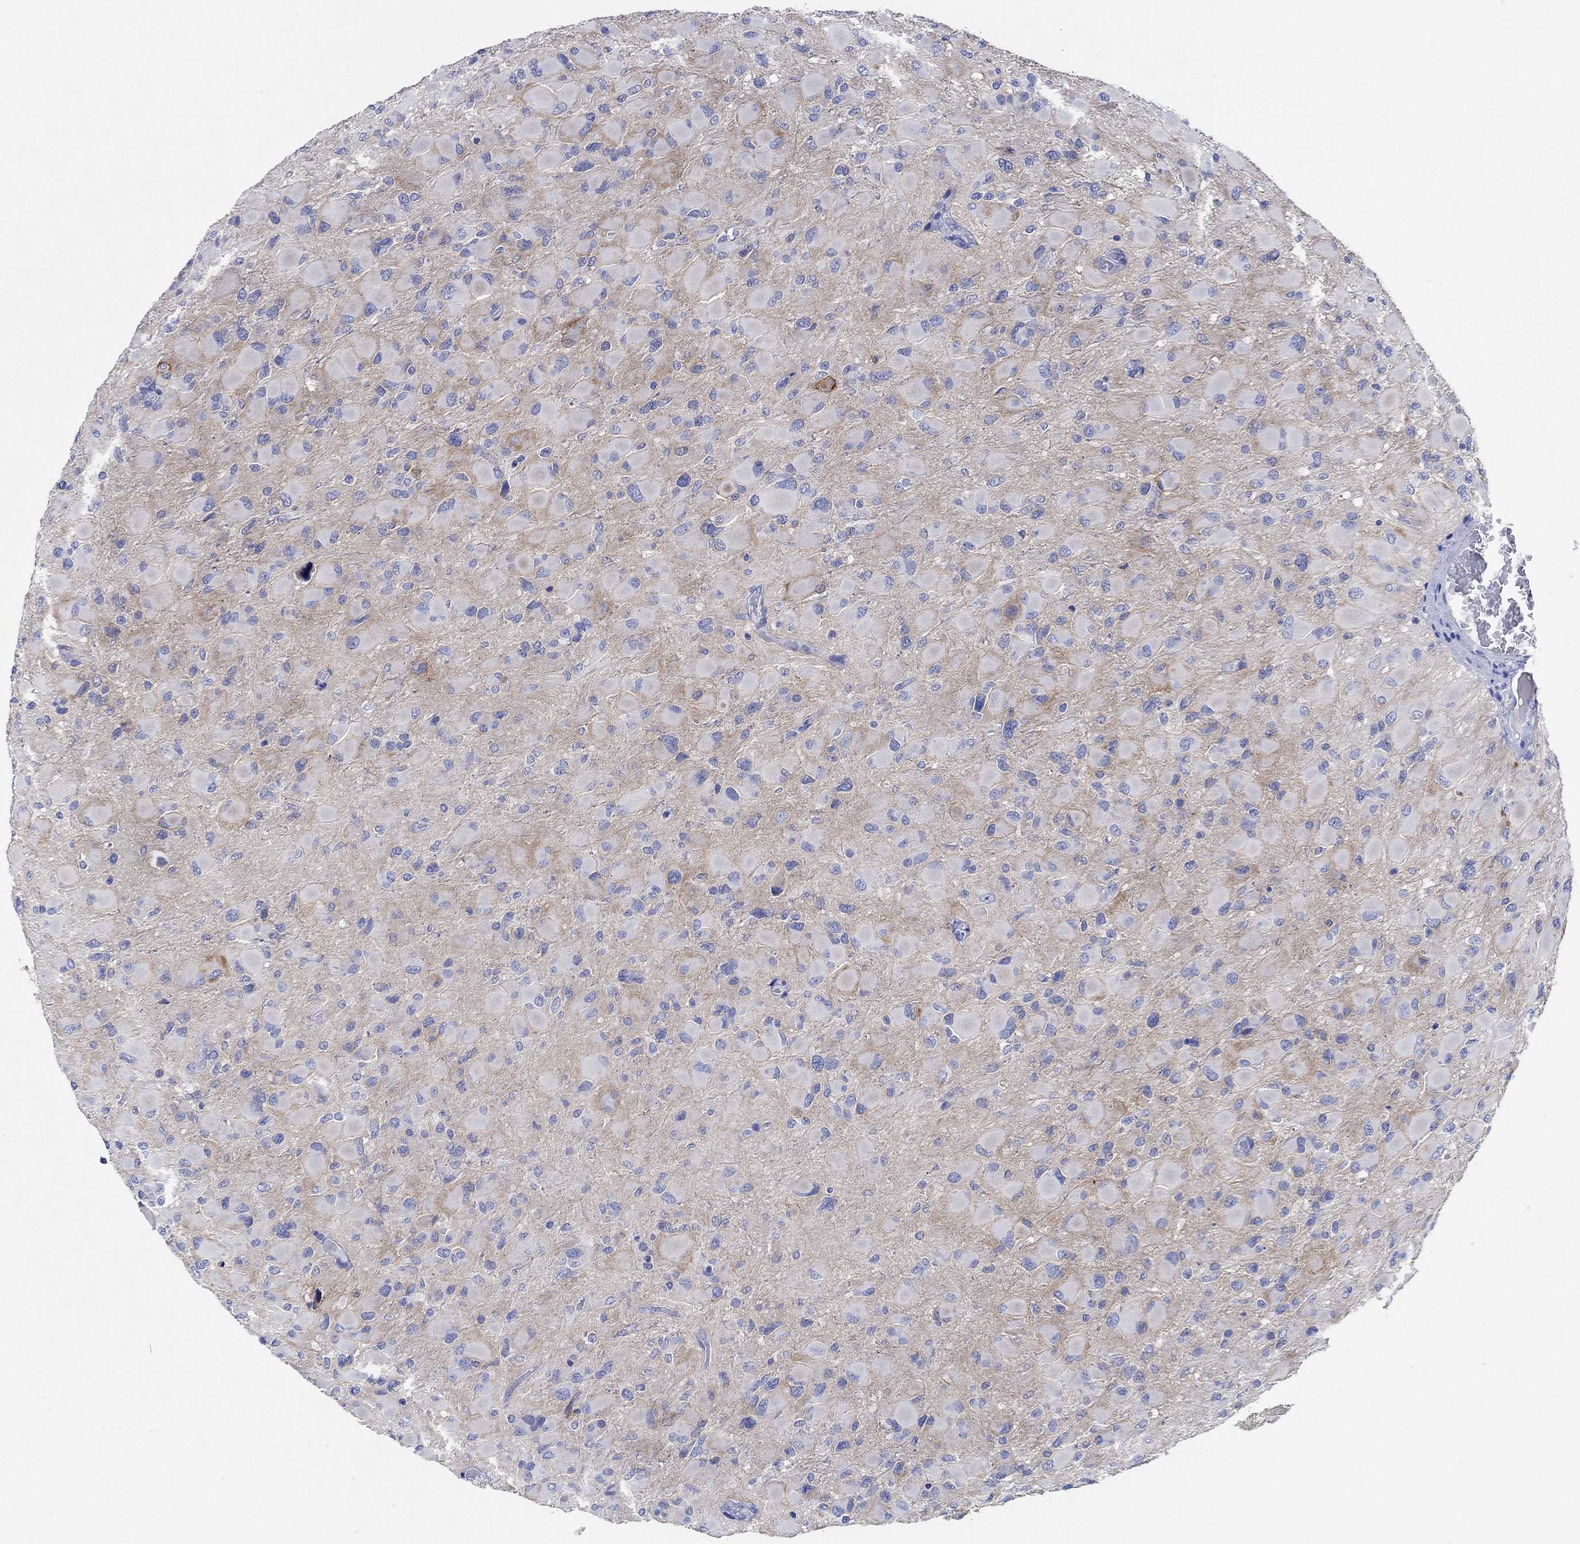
{"staining": {"intensity": "negative", "quantity": "none", "location": "none"}, "tissue": "glioma", "cell_type": "Tumor cells", "image_type": "cancer", "snomed": [{"axis": "morphology", "description": "Glioma, malignant, High grade"}, {"axis": "topography", "description": "Cerebral cortex"}], "caption": "Immunohistochemical staining of human malignant glioma (high-grade) demonstrates no significant expression in tumor cells.", "gene": "SHISA4", "patient": {"sex": "female", "age": 36}}